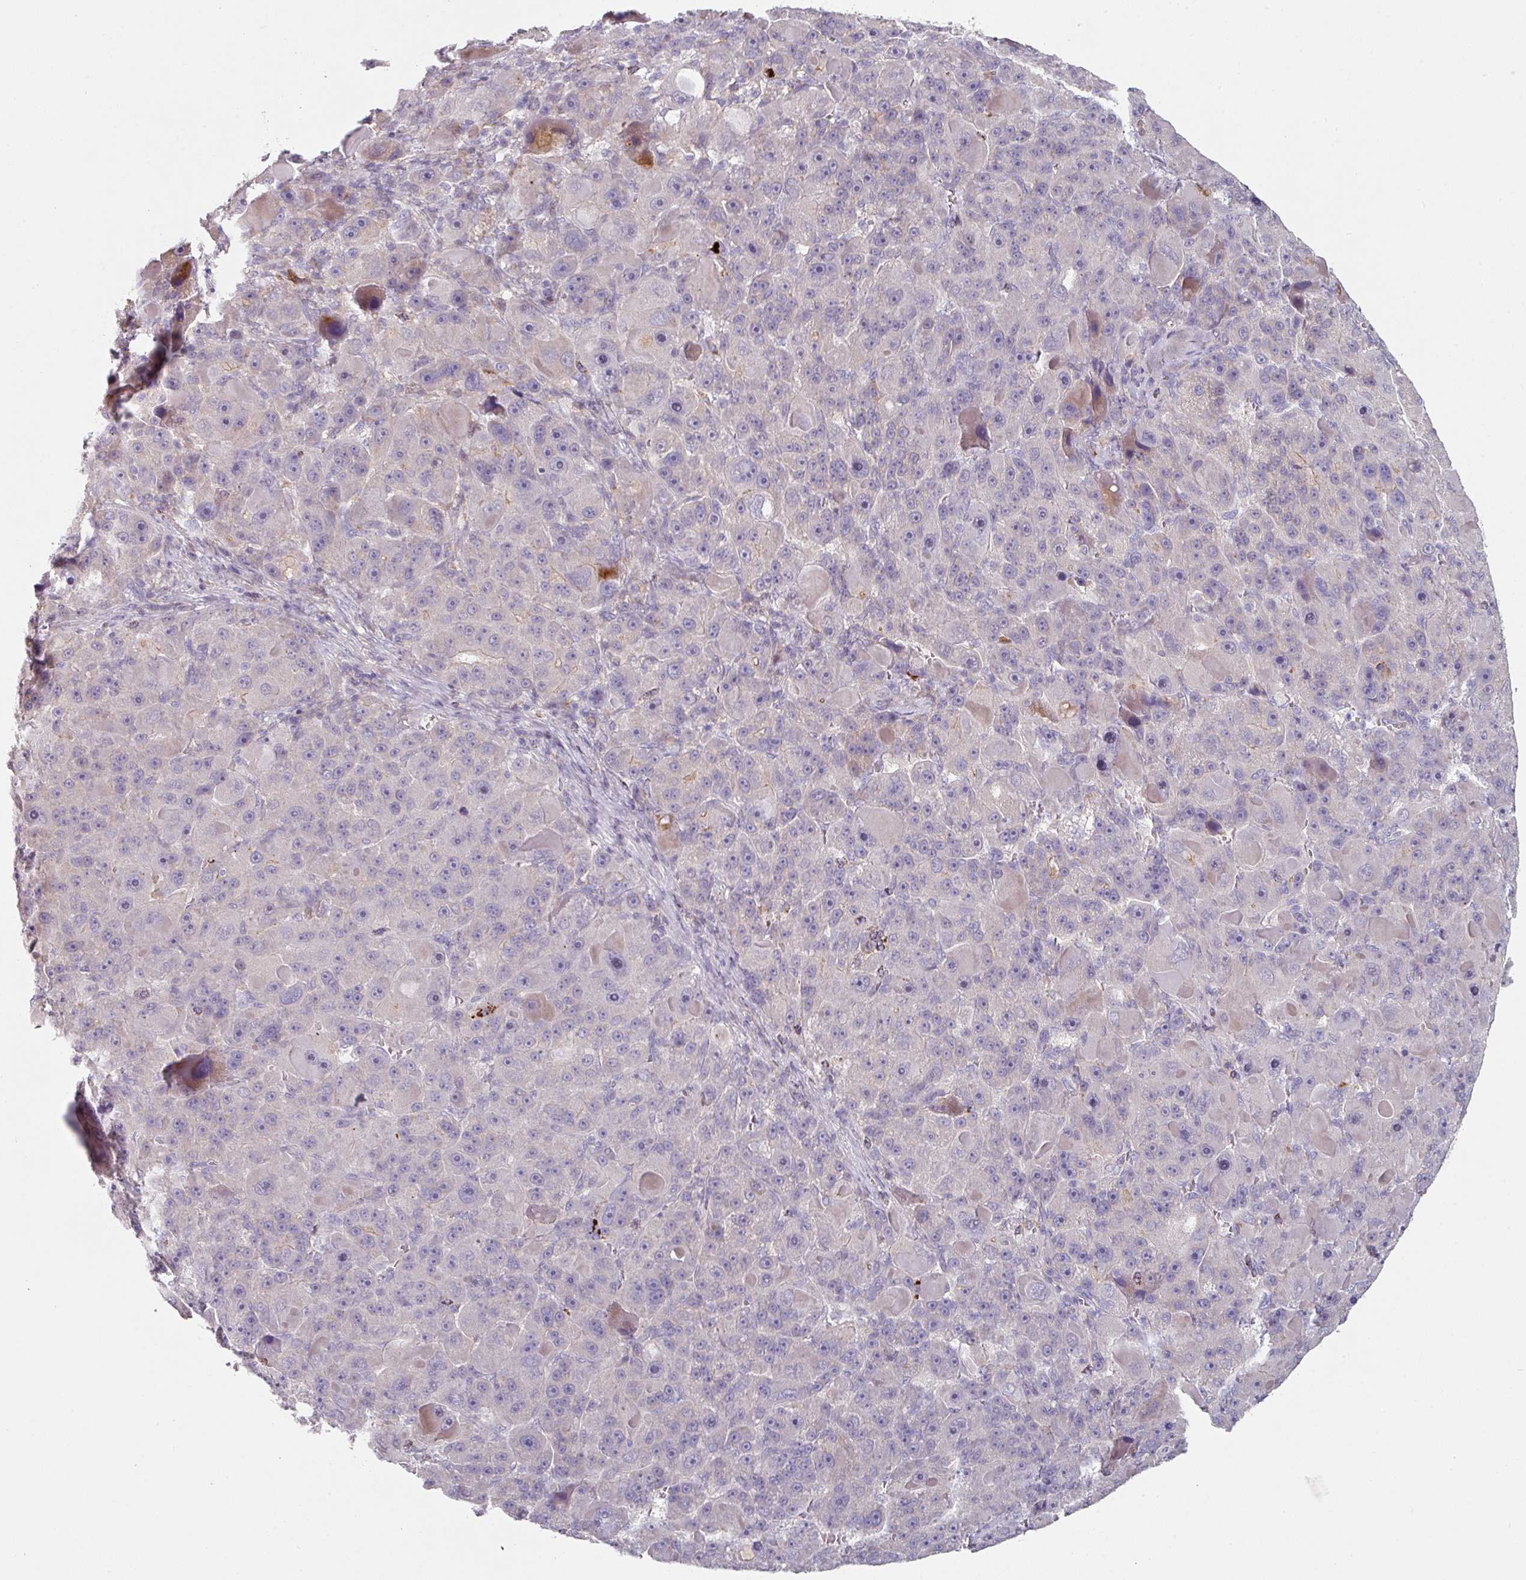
{"staining": {"intensity": "weak", "quantity": "<25%", "location": "cytoplasmic/membranous"}, "tissue": "liver cancer", "cell_type": "Tumor cells", "image_type": "cancer", "snomed": [{"axis": "morphology", "description": "Carcinoma, Hepatocellular, NOS"}, {"axis": "topography", "description": "Liver"}], "caption": "The micrograph demonstrates no staining of tumor cells in liver hepatocellular carcinoma.", "gene": "WSB2", "patient": {"sex": "male", "age": 76}}